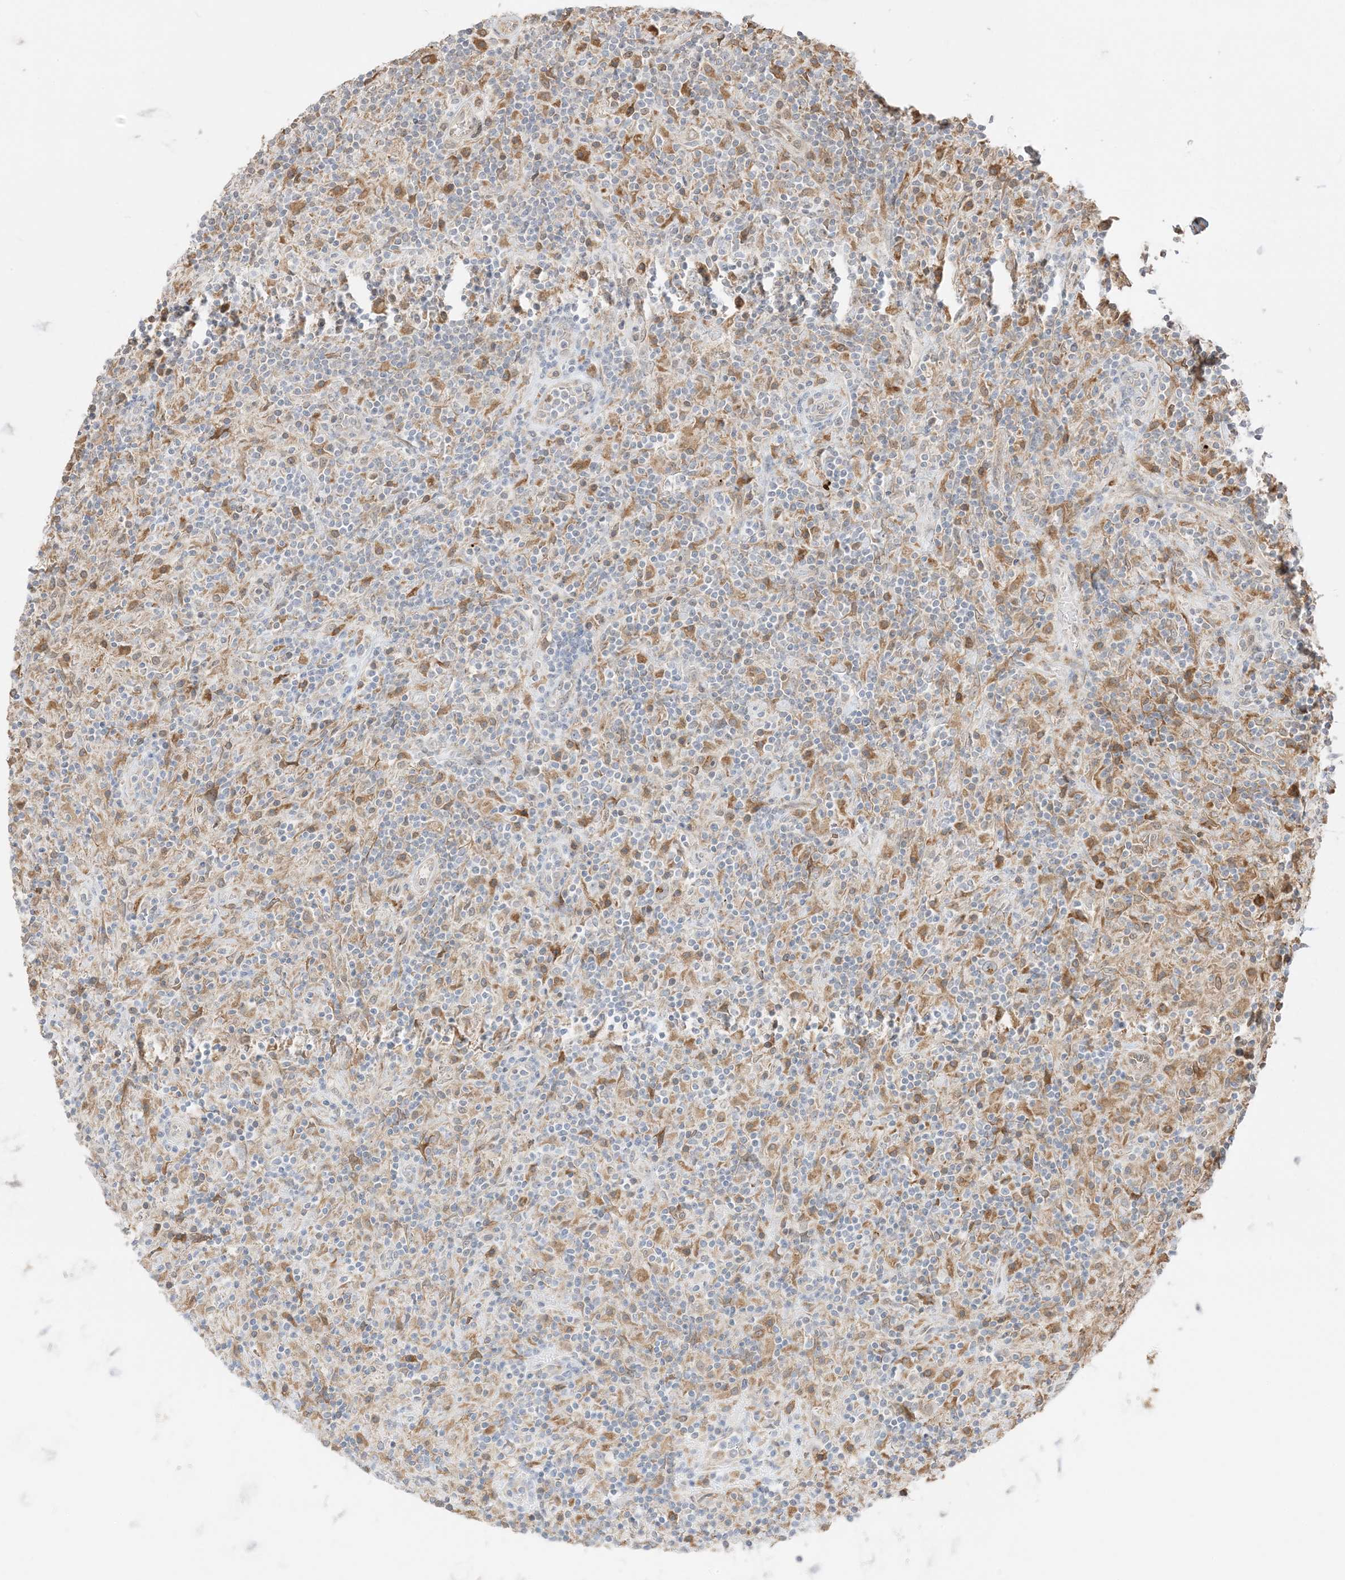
{"staining": {"intensity": "weak", "quantity": "25%-75%", "location": "cytoplasmic/membranous"}, "tissue": "lymphoma", "cell_type": "Tumor cells", "image_type": "cancer", "snomed": [{"axis": "morphology", "description": "Hodgkin's disease, NOS"}, {"axis": "topography", "description": "Lymph node"}], "caption": "The micrograph reveals immunohistochemical staining of lymphoma. There is weak cytoplasmic/membranous staining is present in approximately 25%-75% of tumor cells.", "gene": "ZBTB41", "patient": {"sex": "male", "age": 70}}